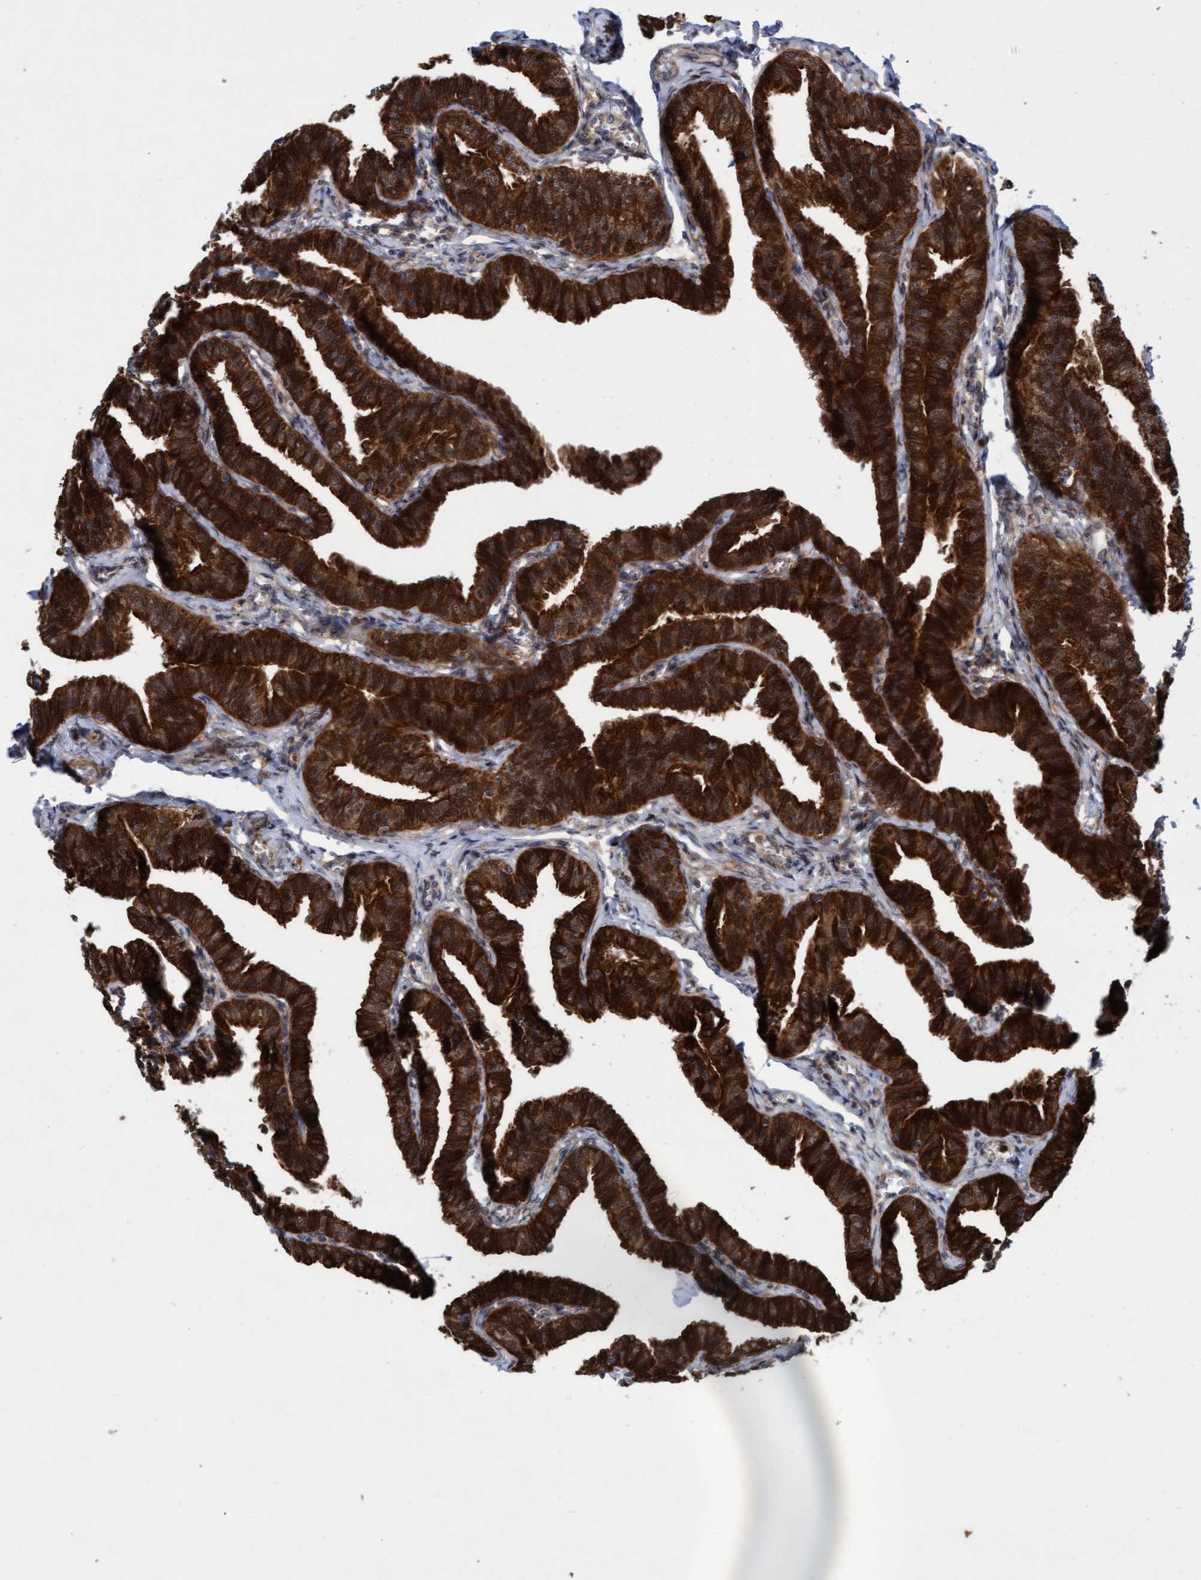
{"staining": {"intensity": "strong", "quantity": ">75%", "location": "cytoplasmic/membranous"}, "tissue": "fallopian tube", "cell_type": "Glandular cells", "image_type": "normal", "snomed": [{"axis": "morphology", "description": "Normal tissue, NOS"}, {"axis": "topography", "description": "Fallopian tube"}, {"axis": "topography", "description": "Ovary"}], "caption": "Glandular cells demonstrate high levels of strong cytoplasmic/membranous positivity in approximately >75% of cells in normal human fallopian tube. (IHC, brightfield microscopy, high magnification).", "gene": "RAP1GAP2", "patient": {"sex": "female", "age": 23}}